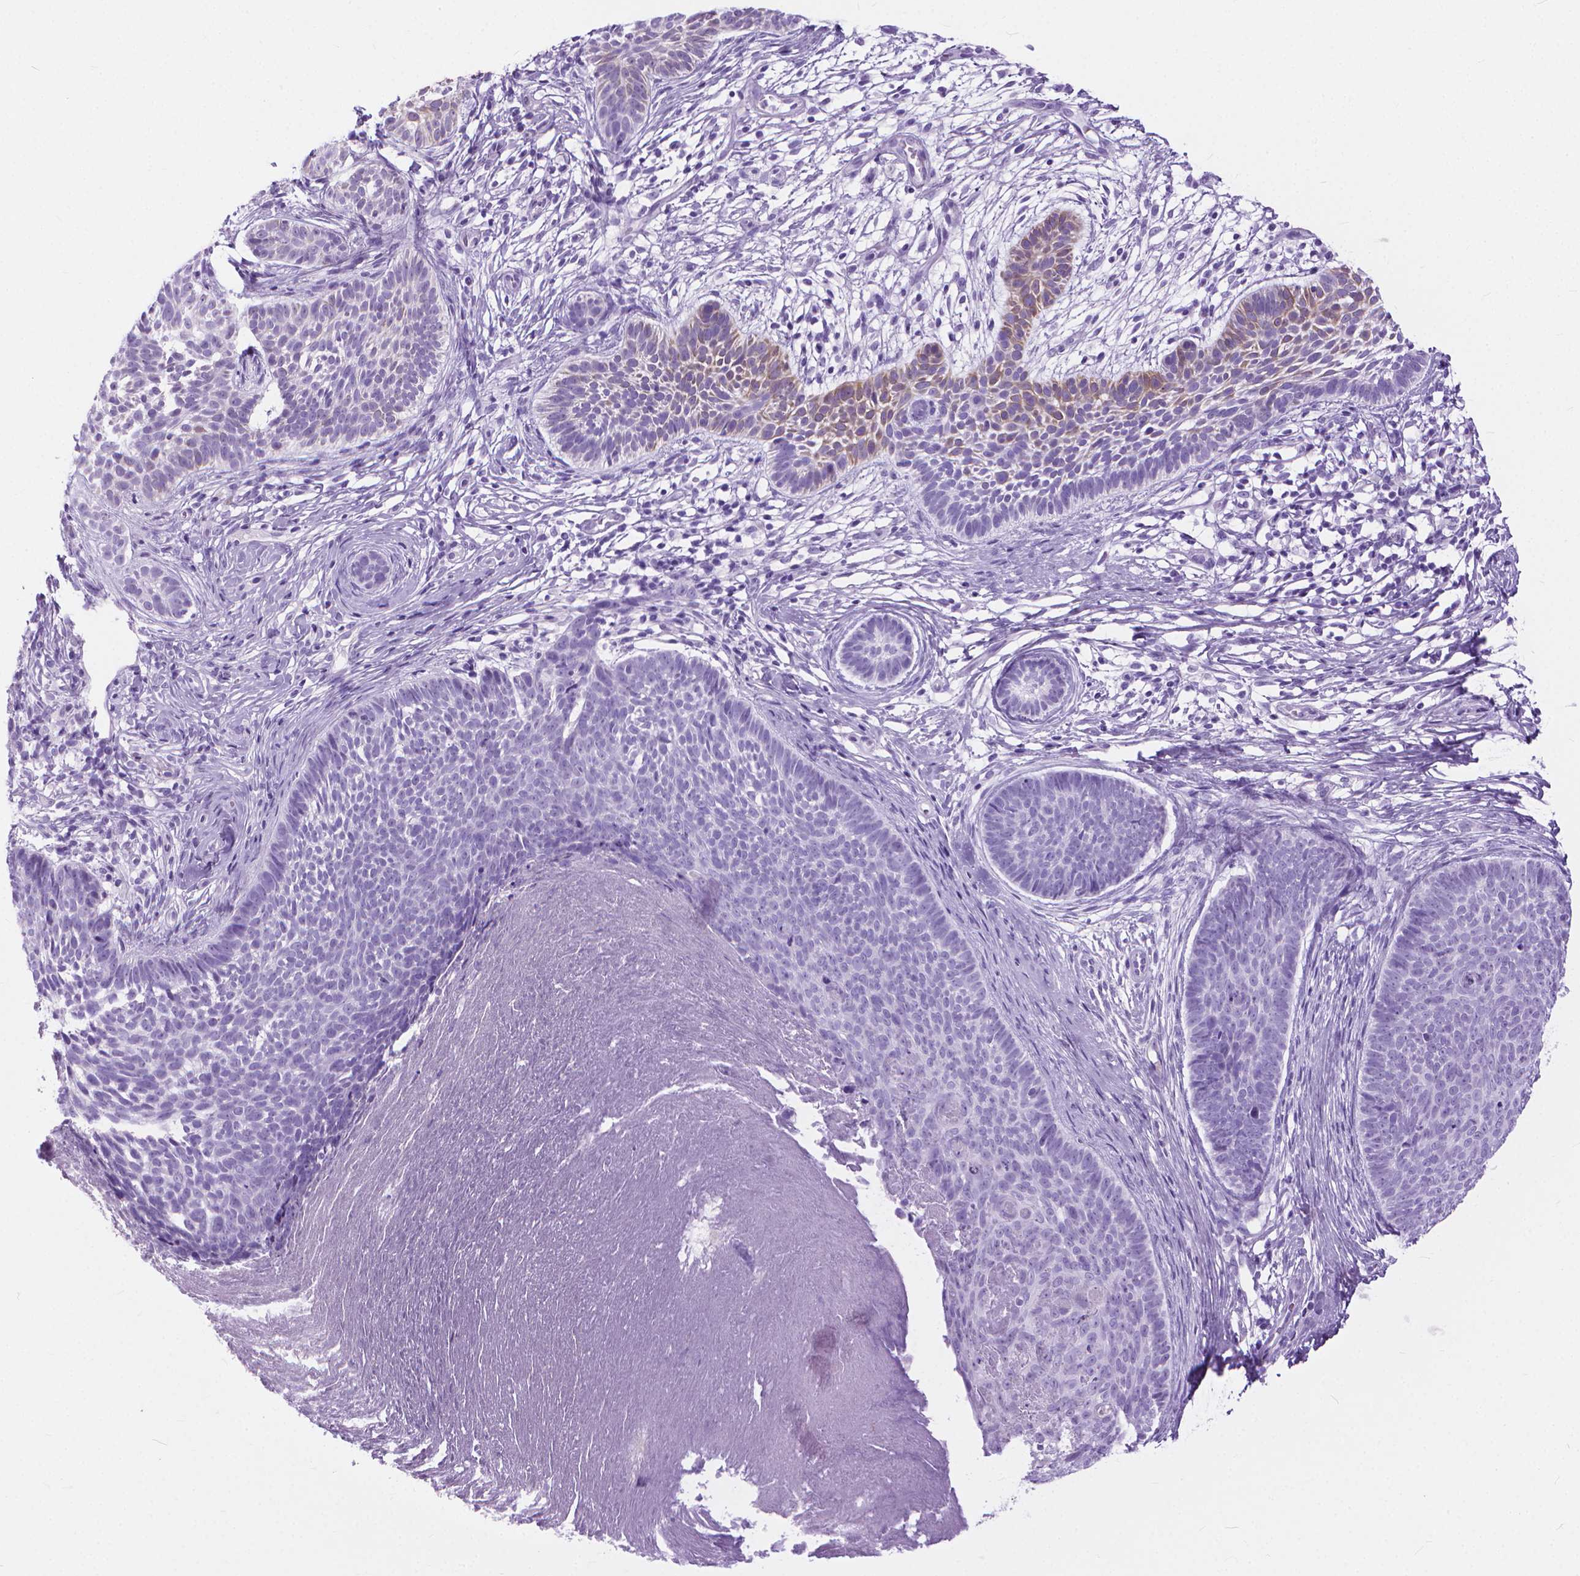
{"staining": {"intensity": "negative", "quantity": "none", "location": "none"}, "tissue": "skin cancer", "cell_type": "Tumor cells", "image_type": "cancer", "snomed": [{"axis": "morphology", "description": "Basal cell carcinoma"}, {"axis": "topography", "description": "Skin"}], "caption": "Skin basal cell carcinoma was stained to show a protein in brown. There is no significant positivity in tumor cells.", "gene": "HTR2B", "patient": {"sex": "male", "age": 85}}